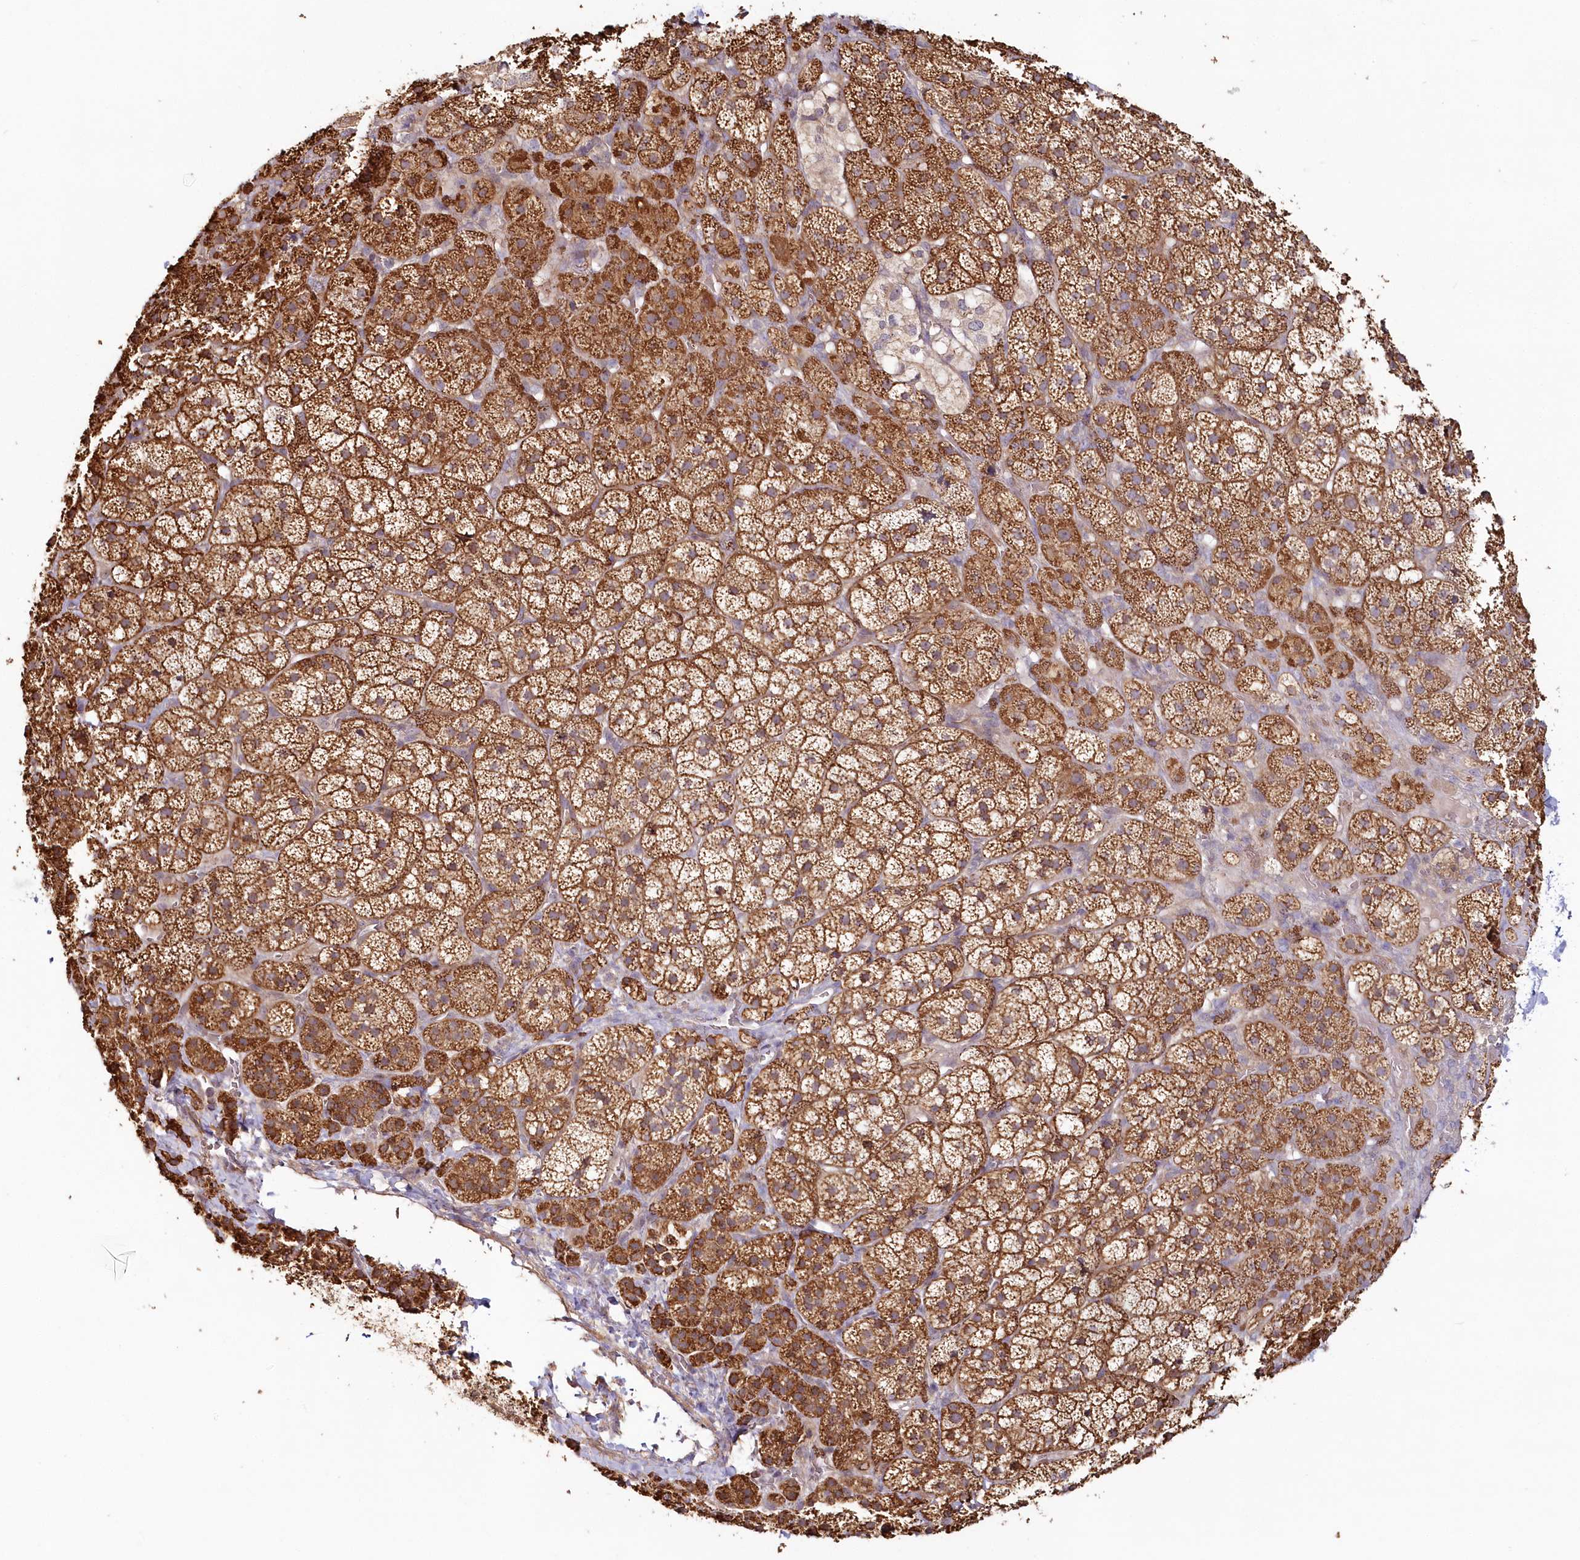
{"staining": {"intensity": "strong", "quantity": ">75%", "location": "cytoplasmic/membranous"}, "tissue": "adrenal gland", "cell_type": "Glandular cells", "image_type": "normal", "snomed": [{"axis": "morphology", "description": "Normal tissue, NOS"}, {"axis": "topography", "description": "Adrenal gland"}], "caption": "A brown stain highlights strong cytoplasmic/membranous staining of a protein in glandular cells of normal human adrenal gland. The protein is shown in brown color, while the nuclei are stained blue.", "gene": "HYCC2", "patient": {"sex": "female", "age": 44}}